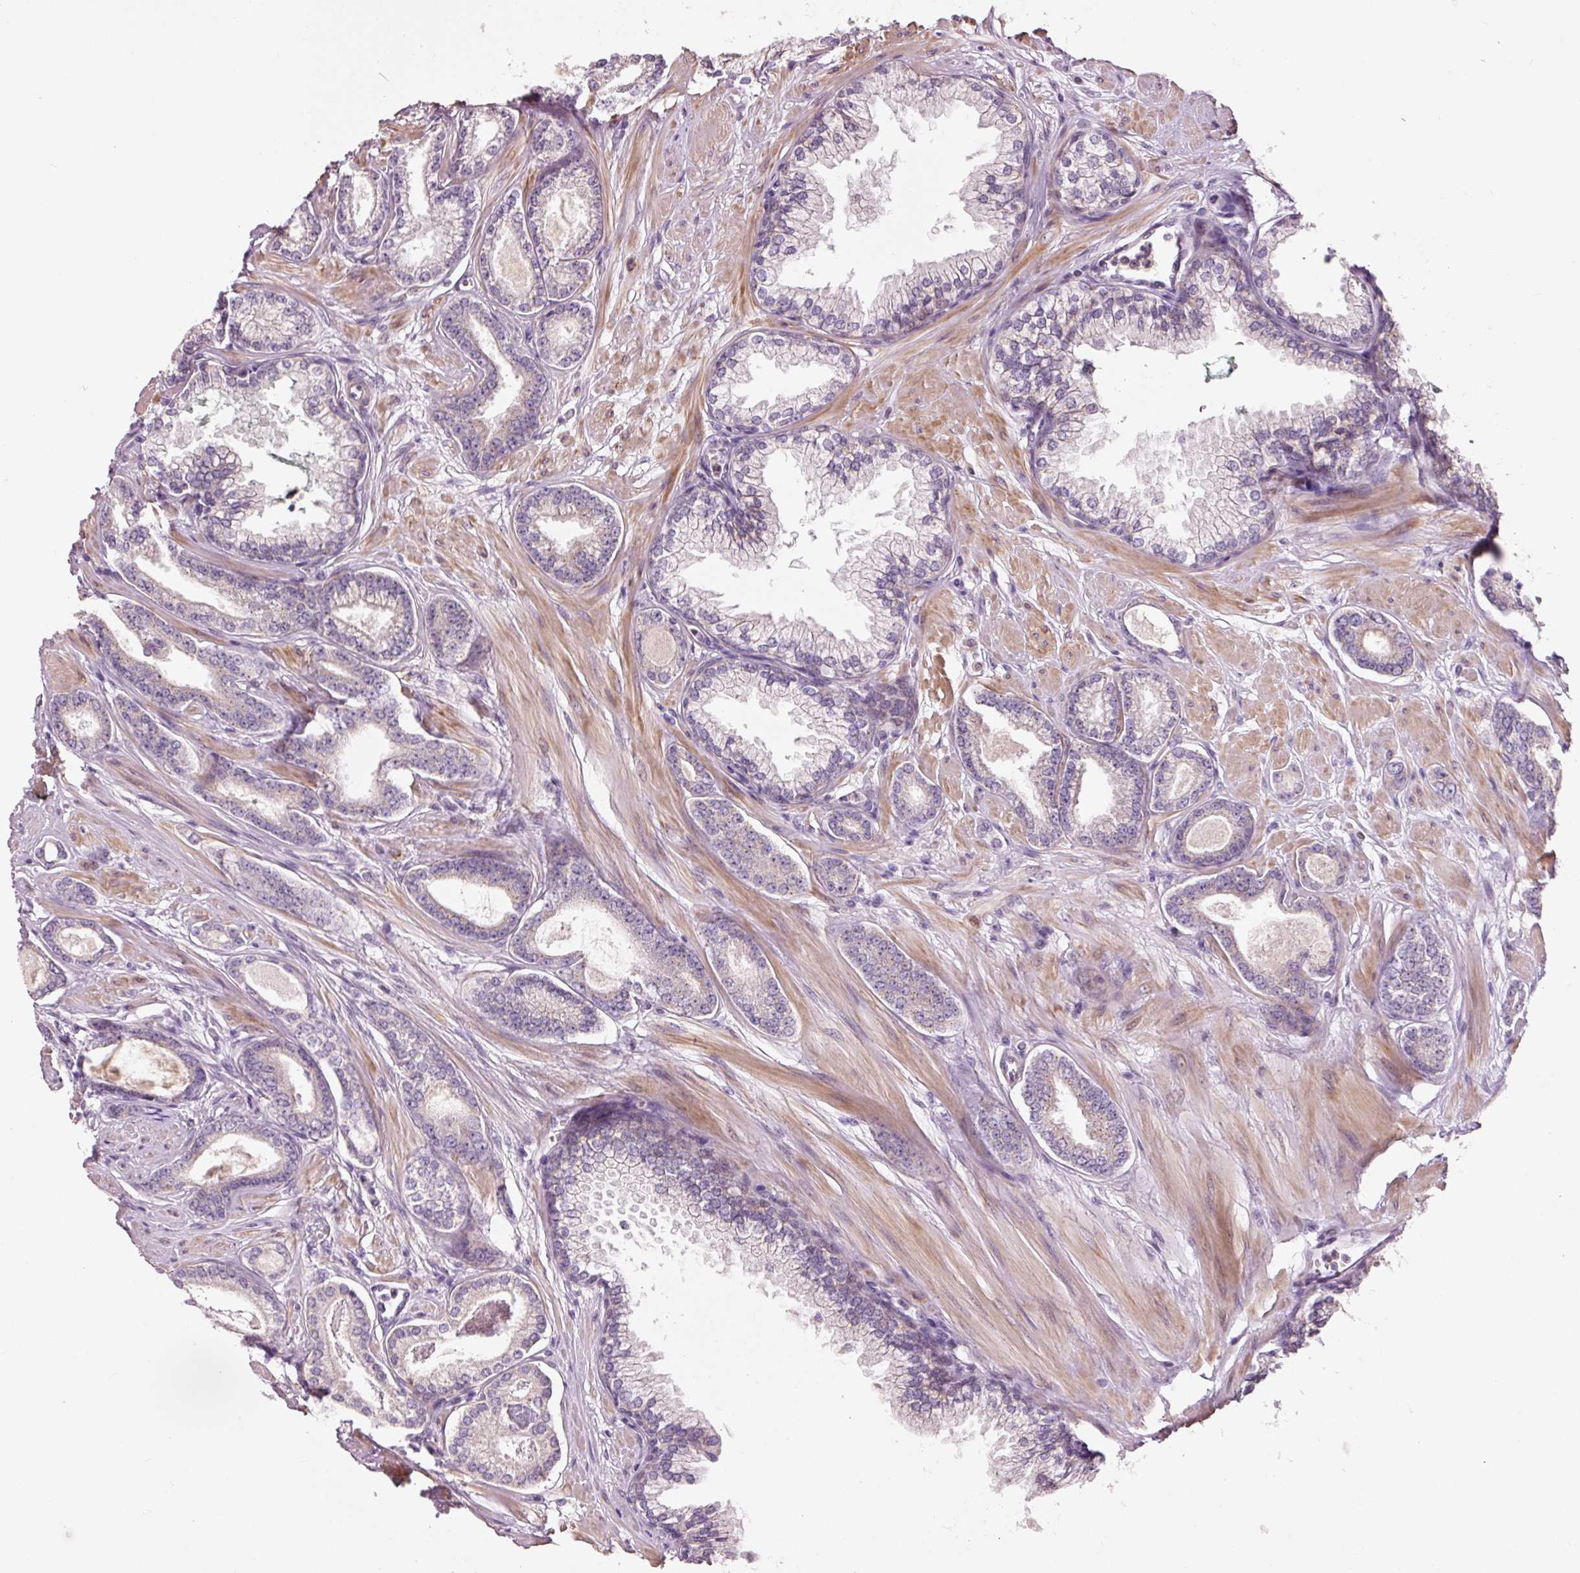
{"staining": {"intensity": "negative", "quantity": "none", "location": "none"}, "tissue": "prostate cancer", "cell_type": "Tumor cells", "image_type": "cancer", "snomed": [{"axis": "morphology", "description": "Adenocarcinoma, Low grade"}, {"axis": "topography", "description": "Prostate"}], "caption": "High magnification brightfield microscopy of prostate cancer (adenocarcinoma (low-grade)) stained with DAB (brown) and counterstained with hematoxylin (blue): tumor cells show no significant staining. (DAB immunohistochemistry with hematoxylin counter stain).", "gene": "DAPP1", "patient": {"sex": "male", "age": 60}}